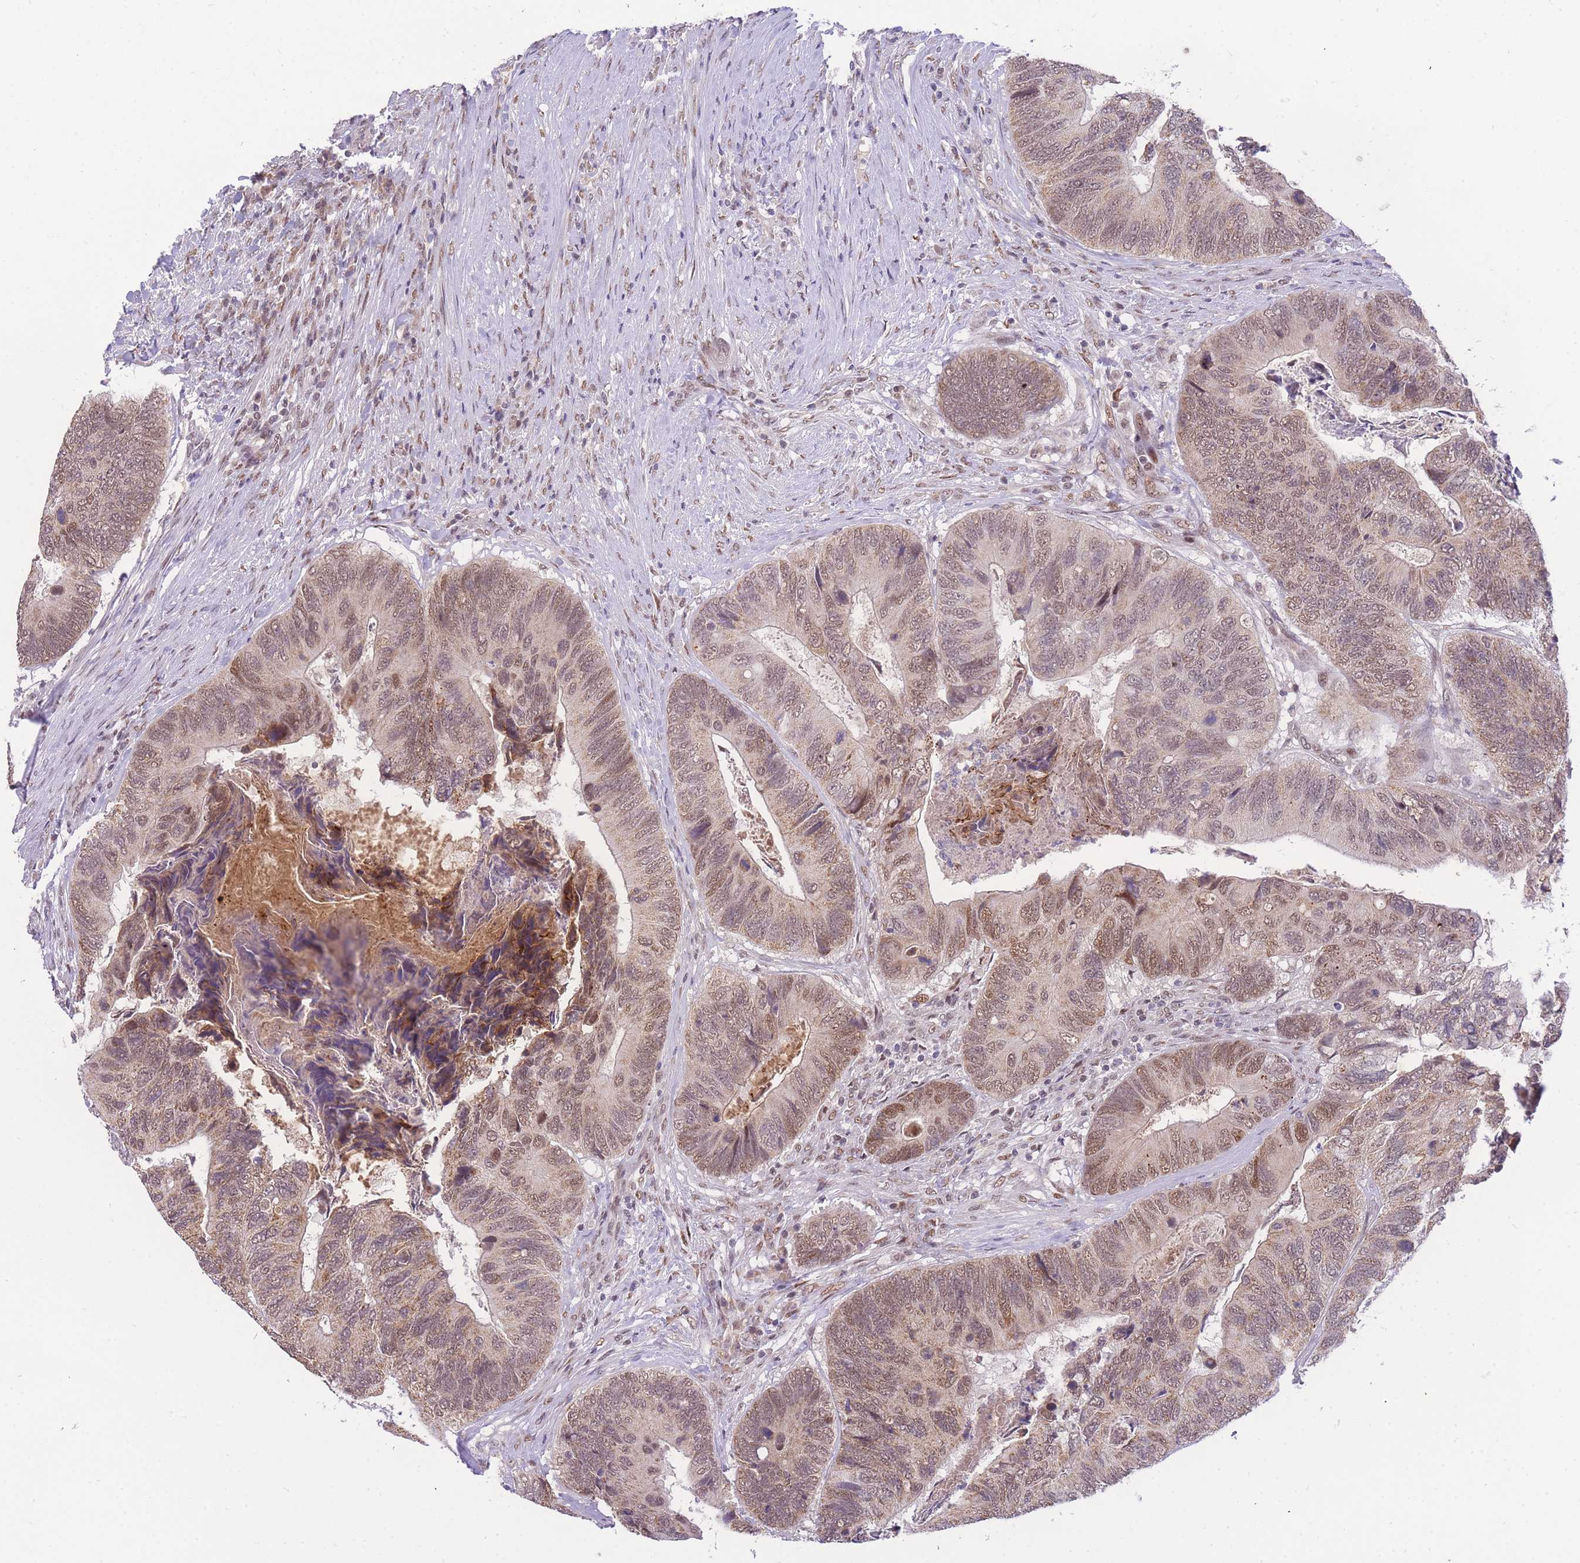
{"staining": {"intensity": "moderate", "quantity": ">75%", "location": "cytoplasmic/membranous,nuclear"}, "tissue": "colorectal cancer", "cell_type": "Tumor cells", "image_type": "cancer", "snomed": [{"axis": "morphology", "description": "Adenocarcinoma, NOS"}, {"axis": "topography", "description": "Colon"}], "caption": "Immunohistochemical staining of human adenocarcinoma (colorectal) shows medium levels of moderate cytoplasmic/membranous and nuclear positivity in approximately >75% of tumor cells. (Stains: DAB in brown, nuclei in blue, Microscopy: brightfield microscopy at high magnification).", "gene": "PUS10", "patient": {"sex": "female", "age": 67}}